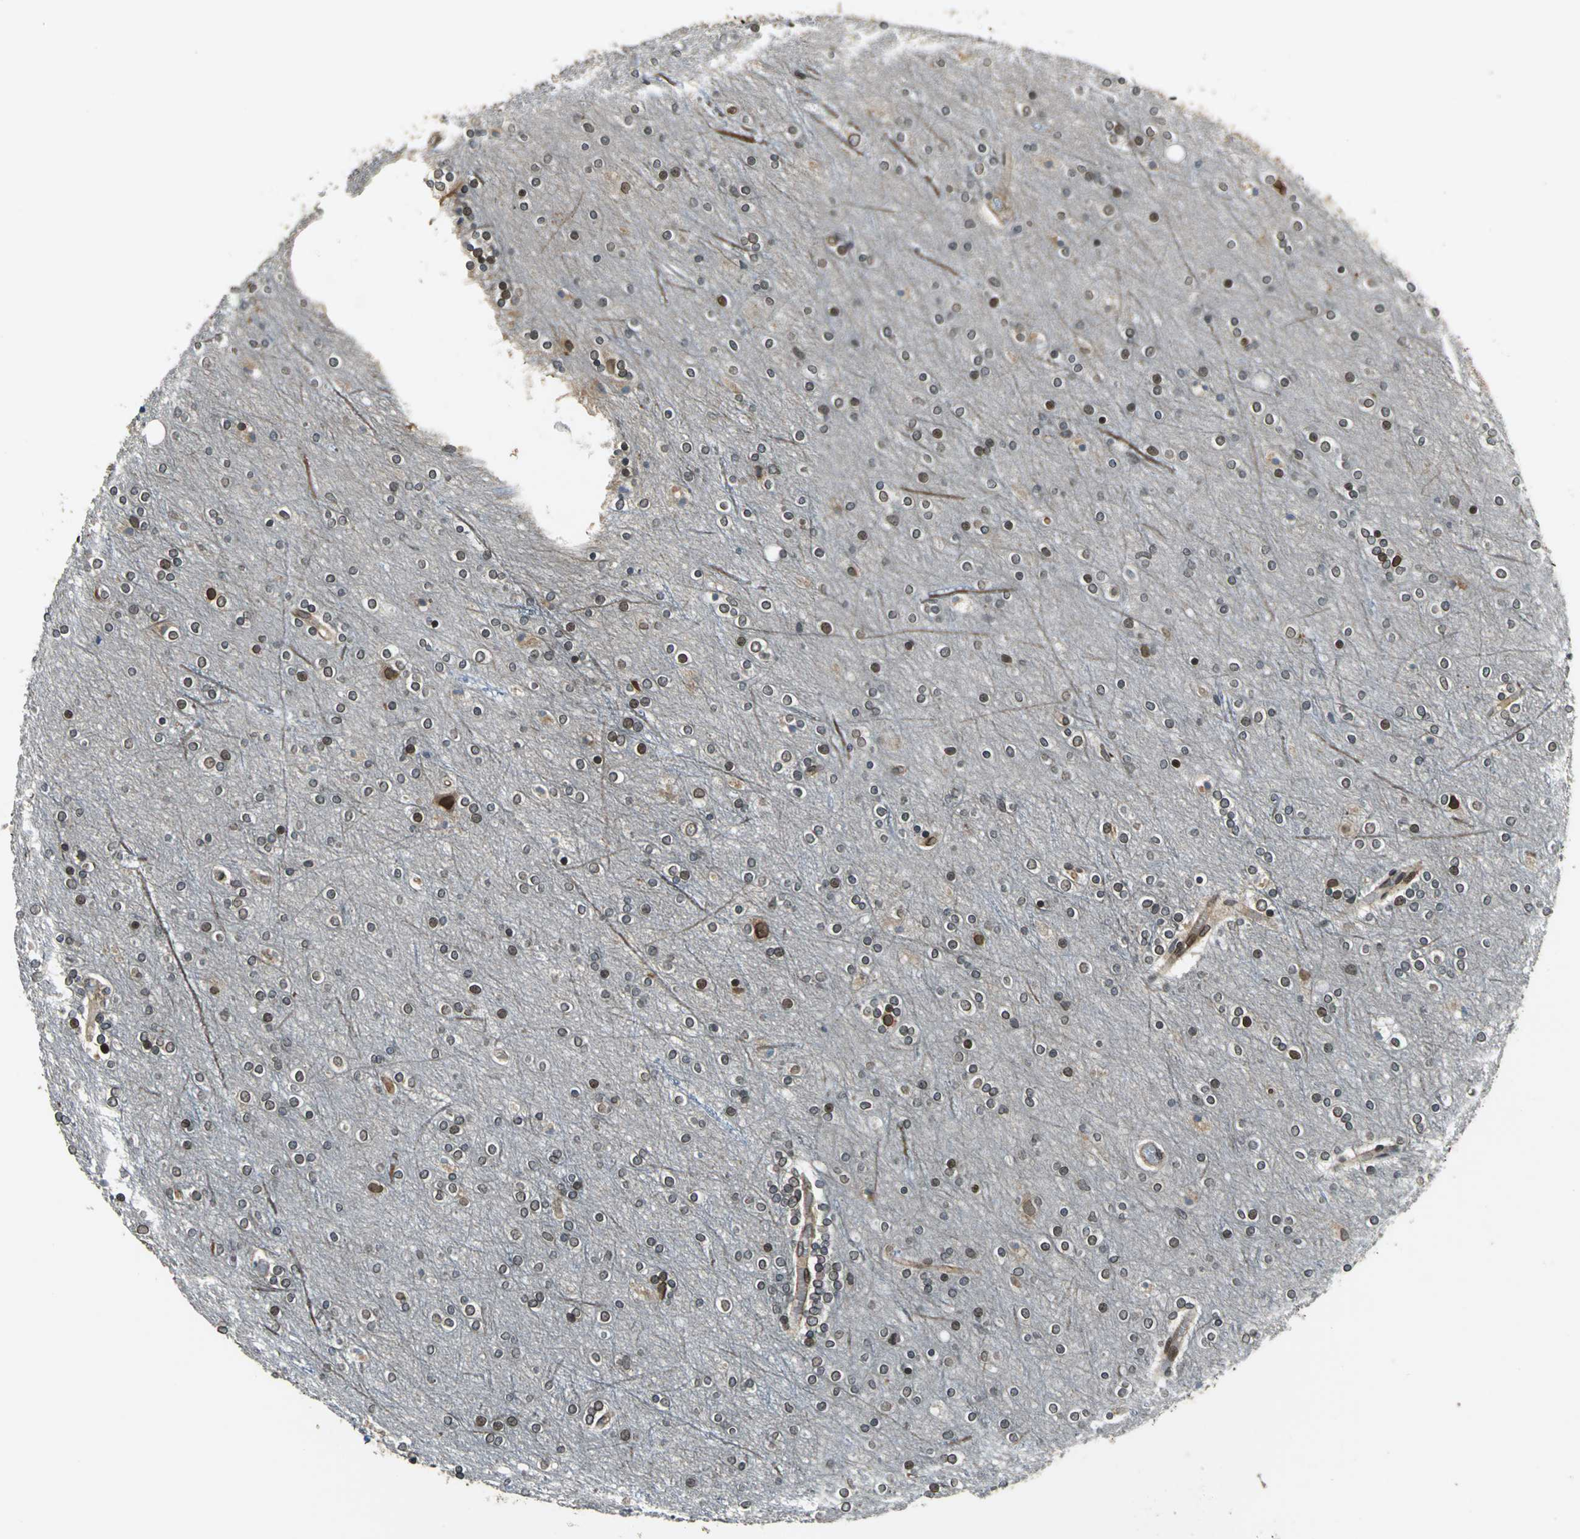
{"staining": {"intensity": "weak", "quantity": ">75%", "location": "cytoplasmic/membranous,nuclear"}, "tissue": "cerebral cortex", "cell_type": "Endothelial cells", "image_type": "normal", "snomed": [{"axis": "morphology", "description": "Normal tissue, NOS"}, {"axis": "topography", "description": "Cerebral cortex"}], "caption": "Cerebral cortex stained with a brown dye exhibits weak cytoplasmic/membranous,nuclear positive positivity in approximately >75% of endothelial cells.", "gene": "BRIP1", "patient": {"sex": "female", "age": 54}}